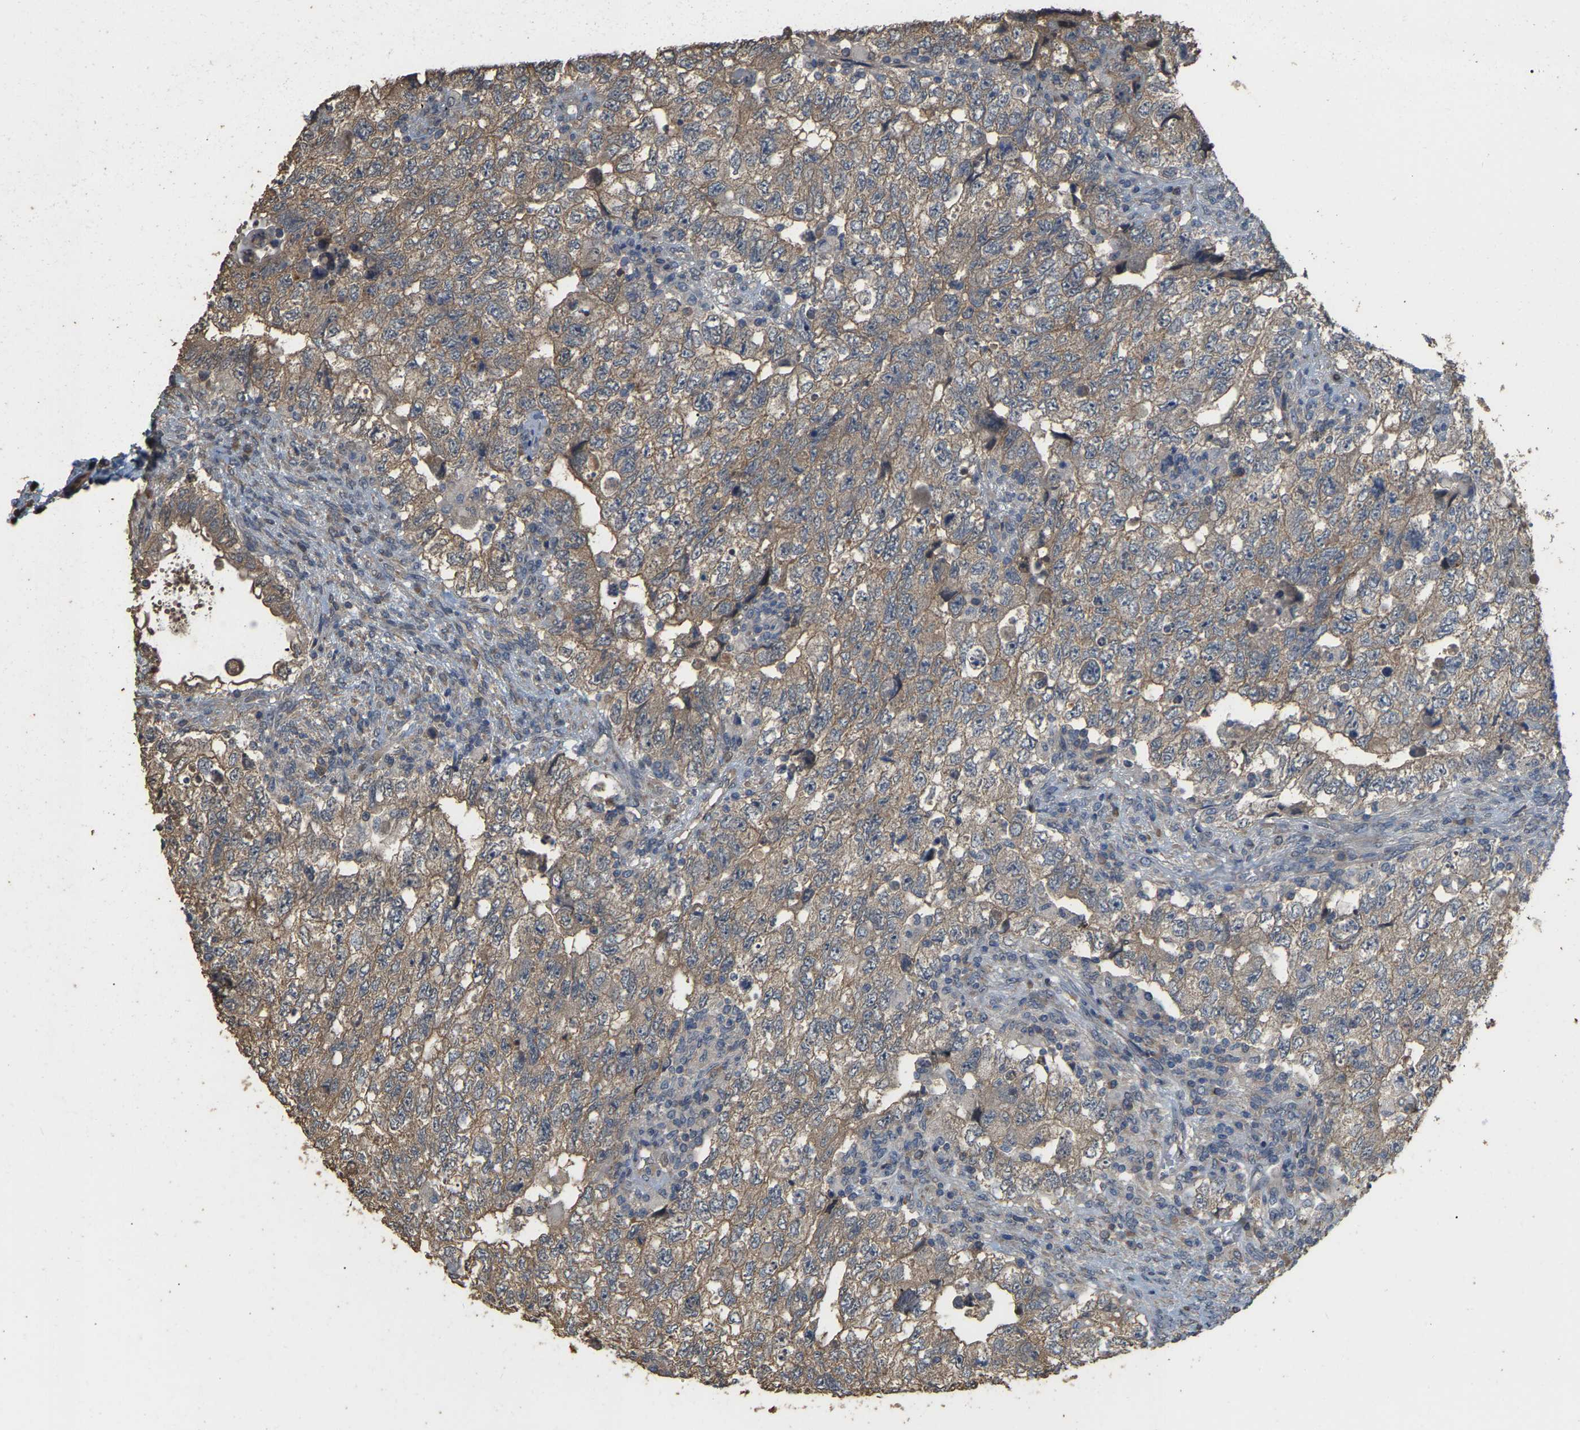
{"staining": {"intensity": "moderate", "quantity": ">75%", "location": "cytoplasmic/membranous"}, "tissue": "testis cancer", "cell_type": "Tumor cells", "image_type": "cancer", "snomed": [{"axis": "morphology", "description": "Carcinoma, Embryonal, NOS"}, {"axis": "topography", "description": "Testis"}], "caption": "This is an image of IHC staining of testis embryonal carcinoma, which shows moderate expression in the cytoplasmic/membranous of tumor cells.", "gene": "NCS1", "patient": {"sex": "male", "age": 36}}